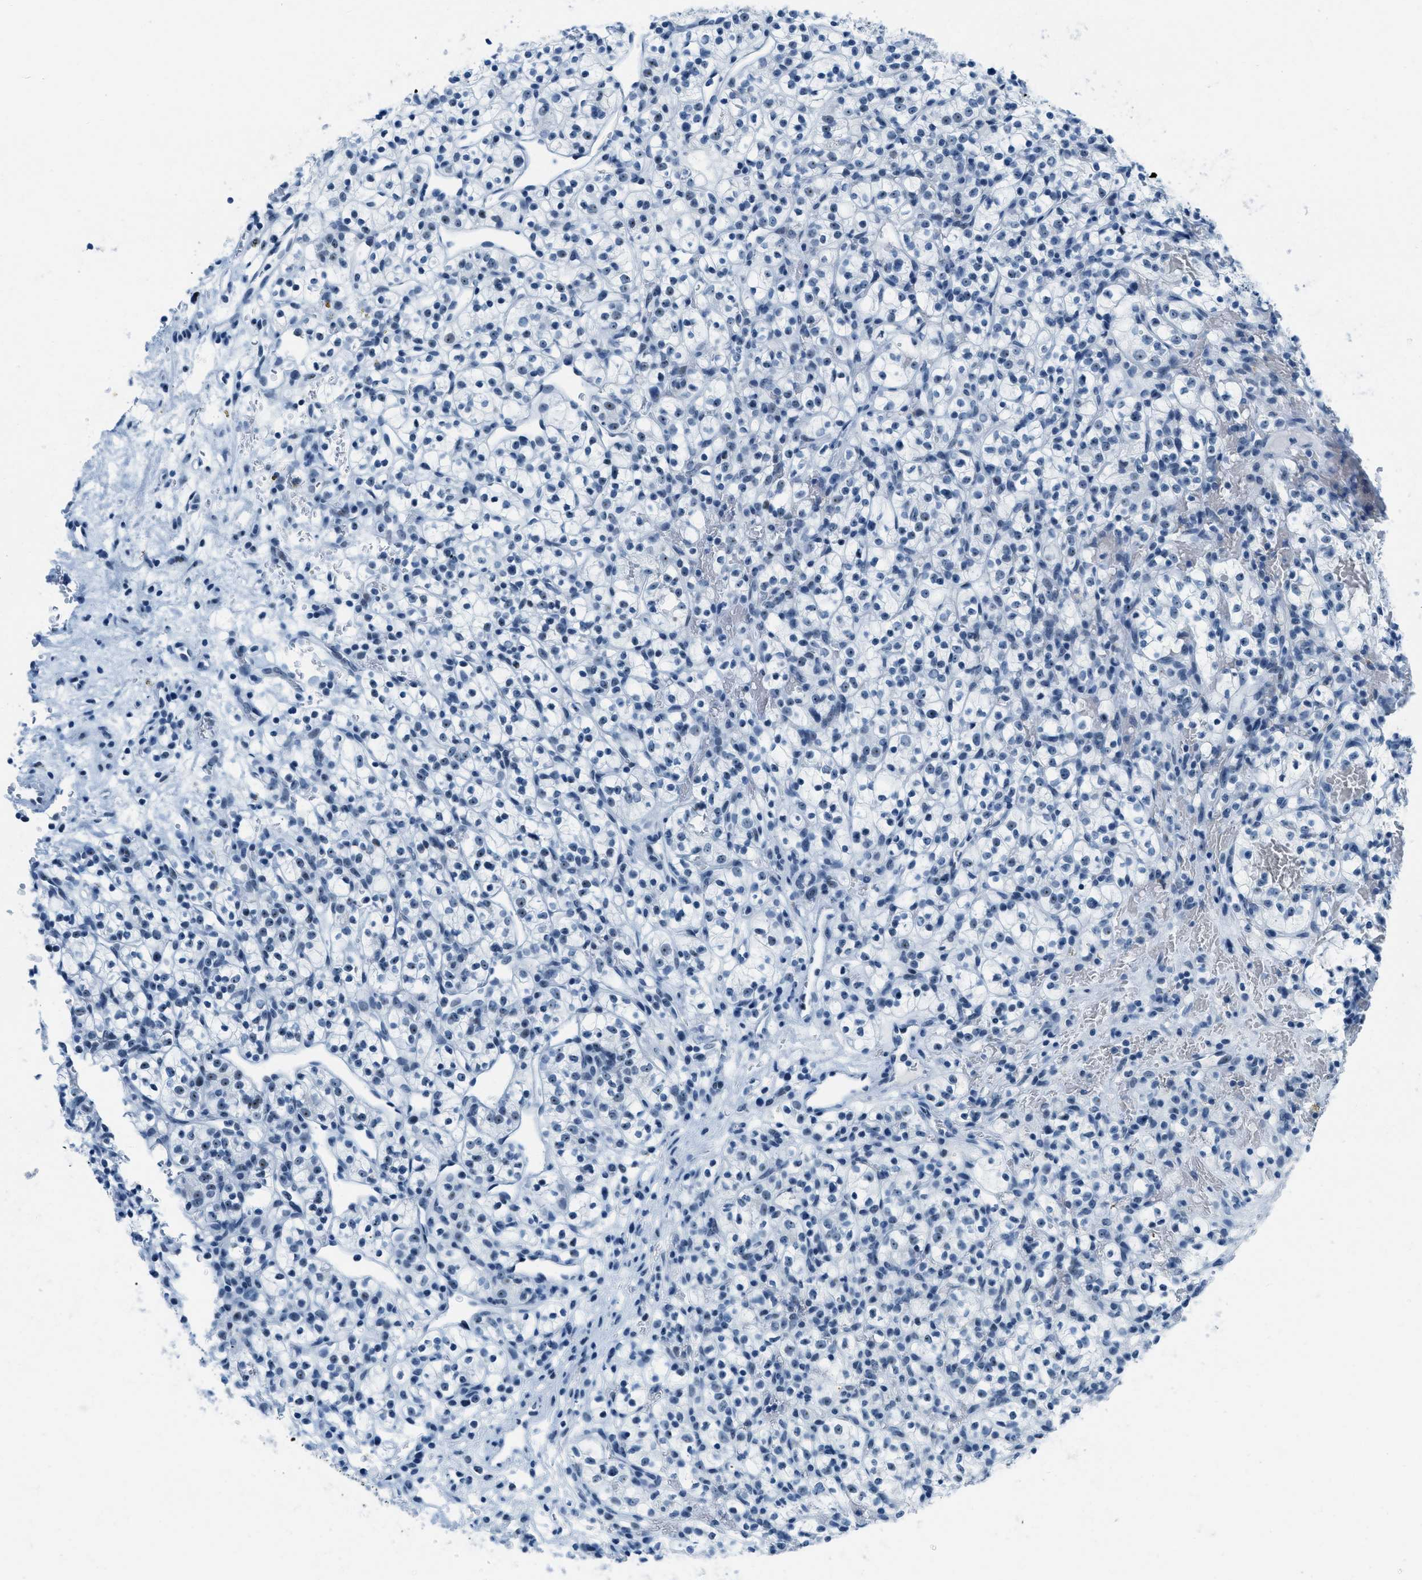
{"staining": {"intensity": "negative", "quantity": "none", "location": "none"}, "tissue": "renal cancer", "cell_type": "Tumor cells", "image_type": "cancer", "snomed": [{"axis": "morphology", "description": "Adenocarcinoma, NOS"}, {"axis": "topography", "description": "Kidney"}], "caption": "Immunohistochemical staining of renal cancer (adenocarcinoma) shows no significant staining in tumor cells.", "gene": "PLA2G2A", "patient": {"sex": "female", "age": 57}}